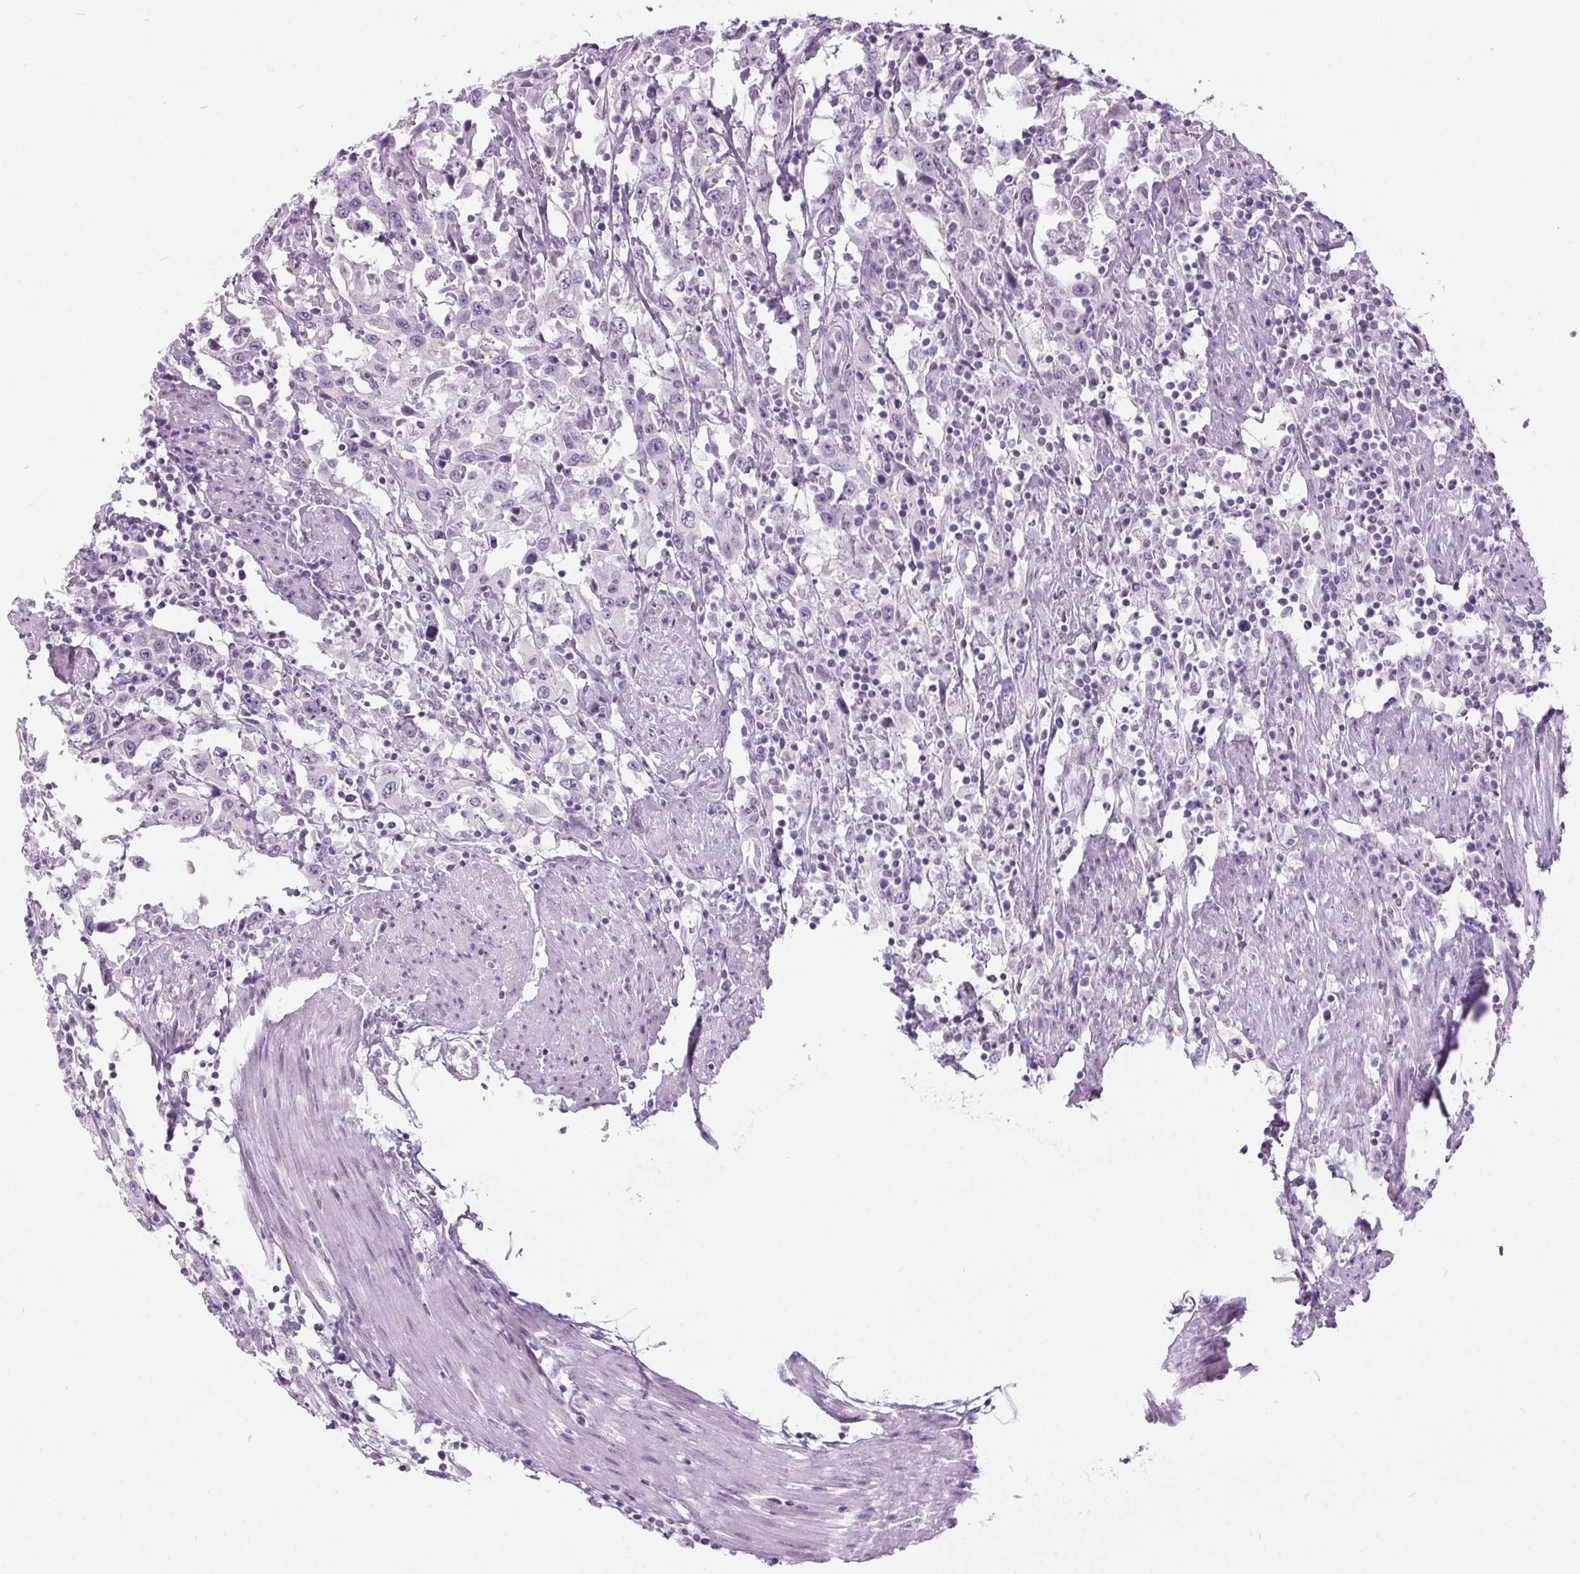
{"staining": {"intensity": "negative", "quantity": "none", "location": "none"}, "tissue": "urothelial cancer", "cell_type": "Tumor cells", "image_type": "cancer", "snomed": [{"axis": "morphology", "description": "Urothelial carcinoma, High grade"}, {"axis": "topography", "description": "Urinary bladder"}], "caption": "Protein analysis of high-grade urothelial carcinoma displays no significant staining in tumor cells.", "gene": "ODAD2", "patient": {"sex": "male", "age": 61}}